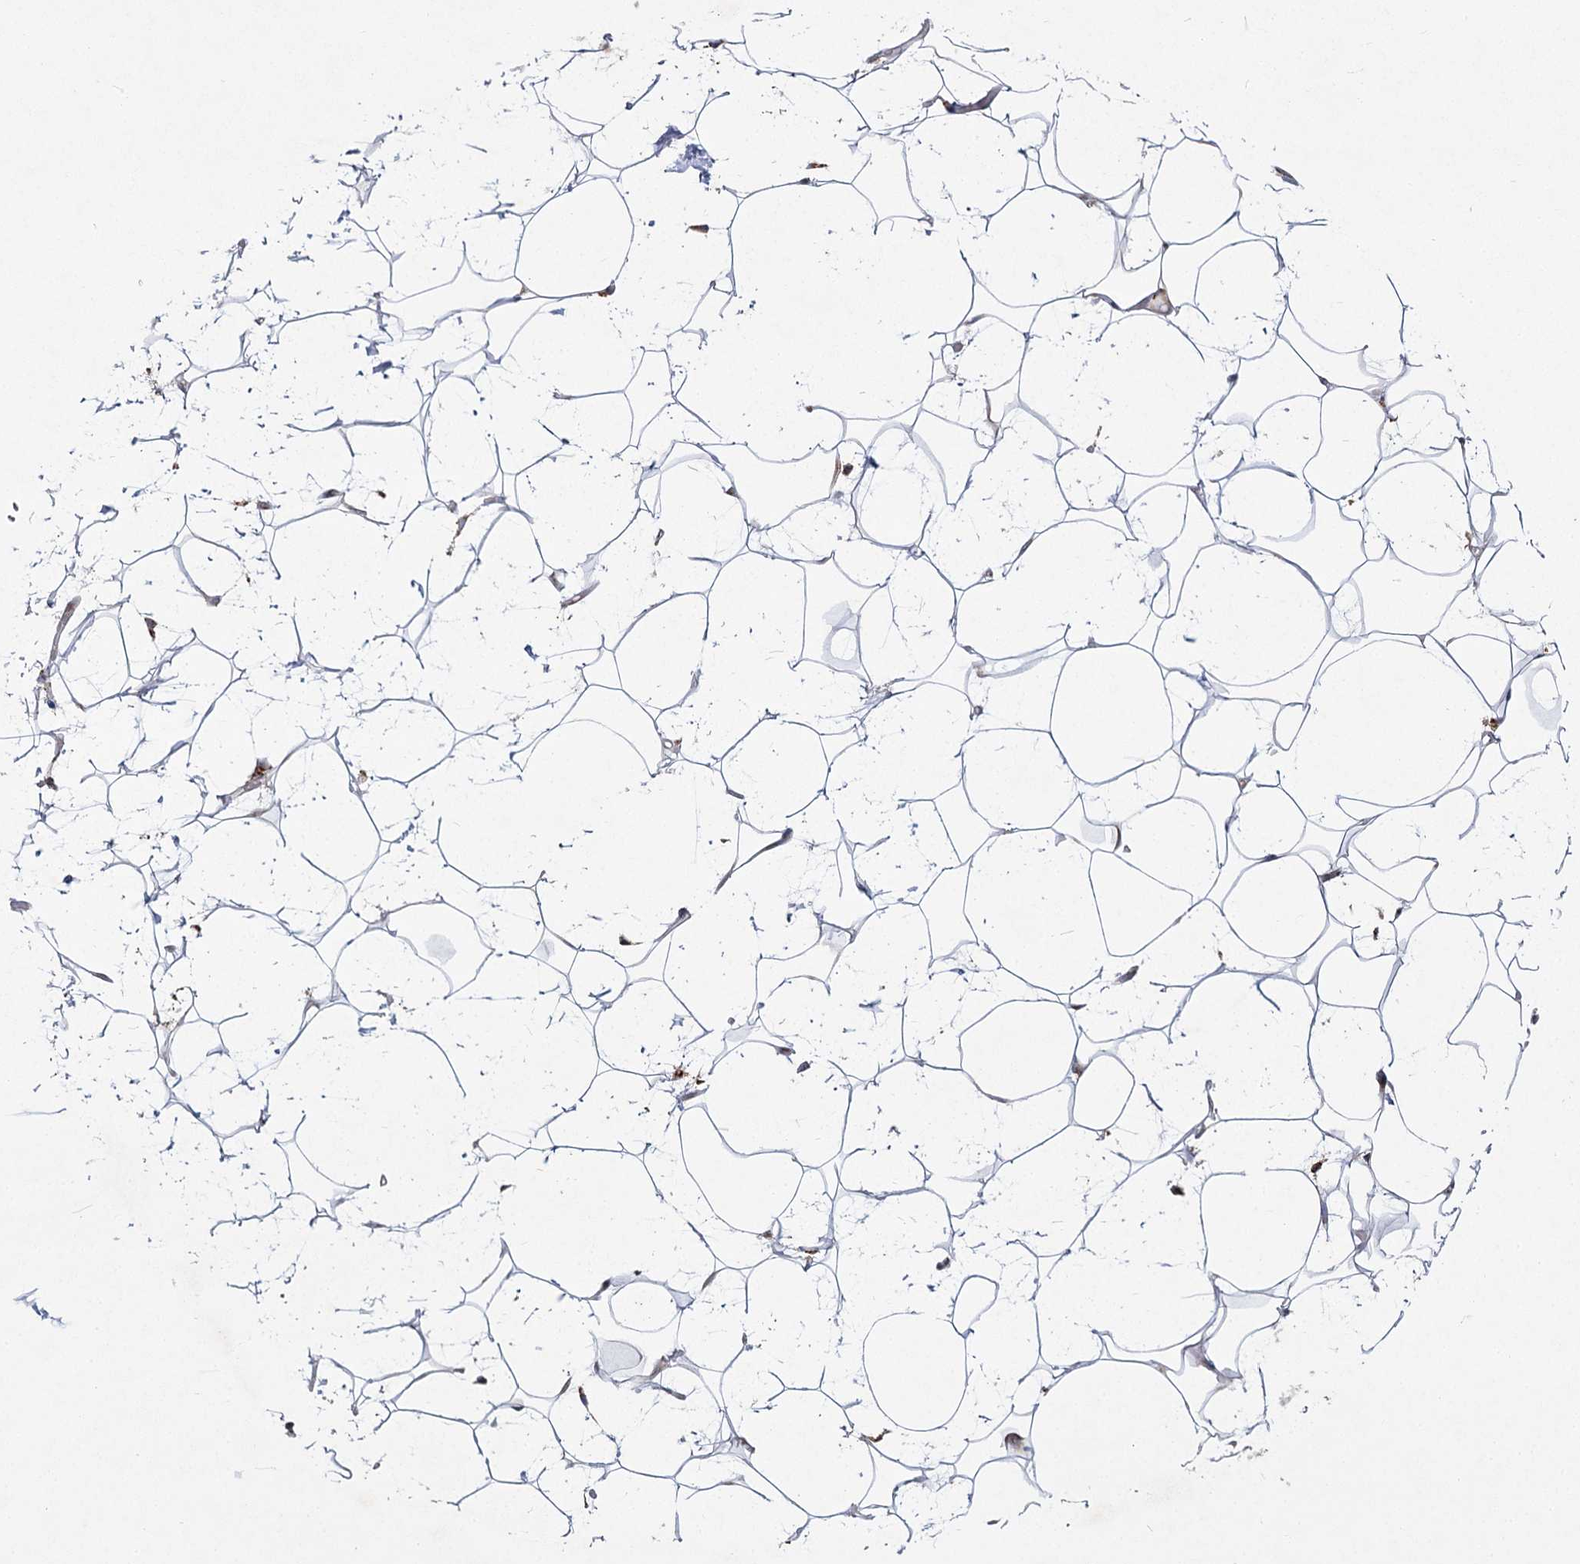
{"staining": {"intensity": "negative", "quantity": "none", "location": "none"}, "tissue": "adipose tissue", "cell_type": "Adipocytes", "image_type": "normal", "snomed": [{"axis": "morphology", "description": "Normal tissue, NOS"}, {"axis": "topography", "description": "Breast"}], "caption": "Photomicrograph shows no significant protein expression in adipocytes of normal adipose tissue.", "gene": "NHLRC2", "patient": {"sex": "female", "age": 26}}